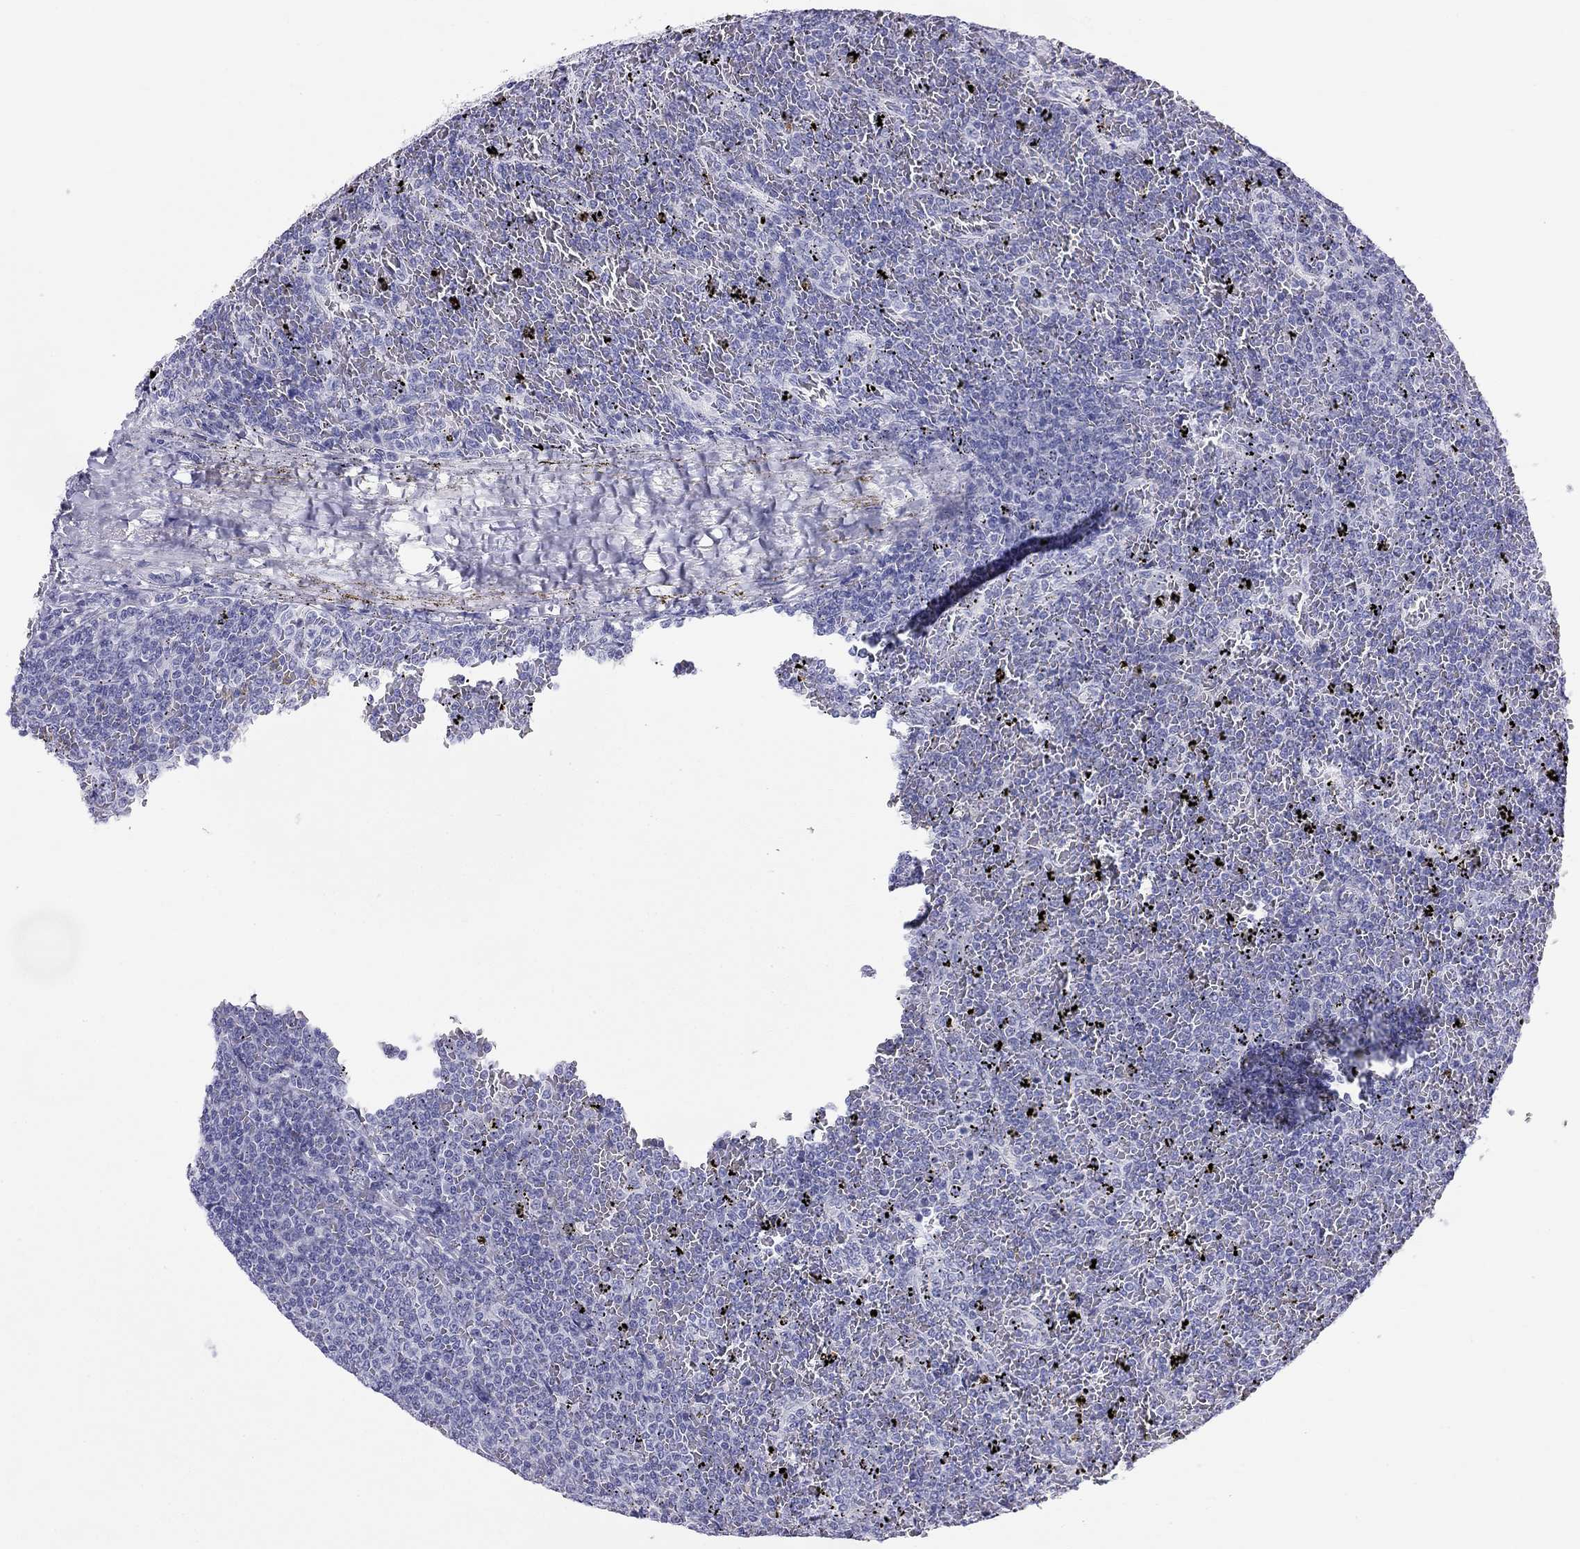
{"staining": {"intensity": "negative", "quantity": "none", "location": "none"}, "tissue": "lymphoma", "cell_type": "Tumor cells", "image_type": "cancer", "snomed": [{"axis": "morphology", "description": "Malignant lymphoma, non-Hodgkin's type, Low grade"}, {"axis": "topography", "description": "Spleen"}], "caption": "Protein analysis of lymphoma displays no significant expression in tumor cells.", "gene": "TRPM3", "patient": {"sex": "female", "age": 77}}